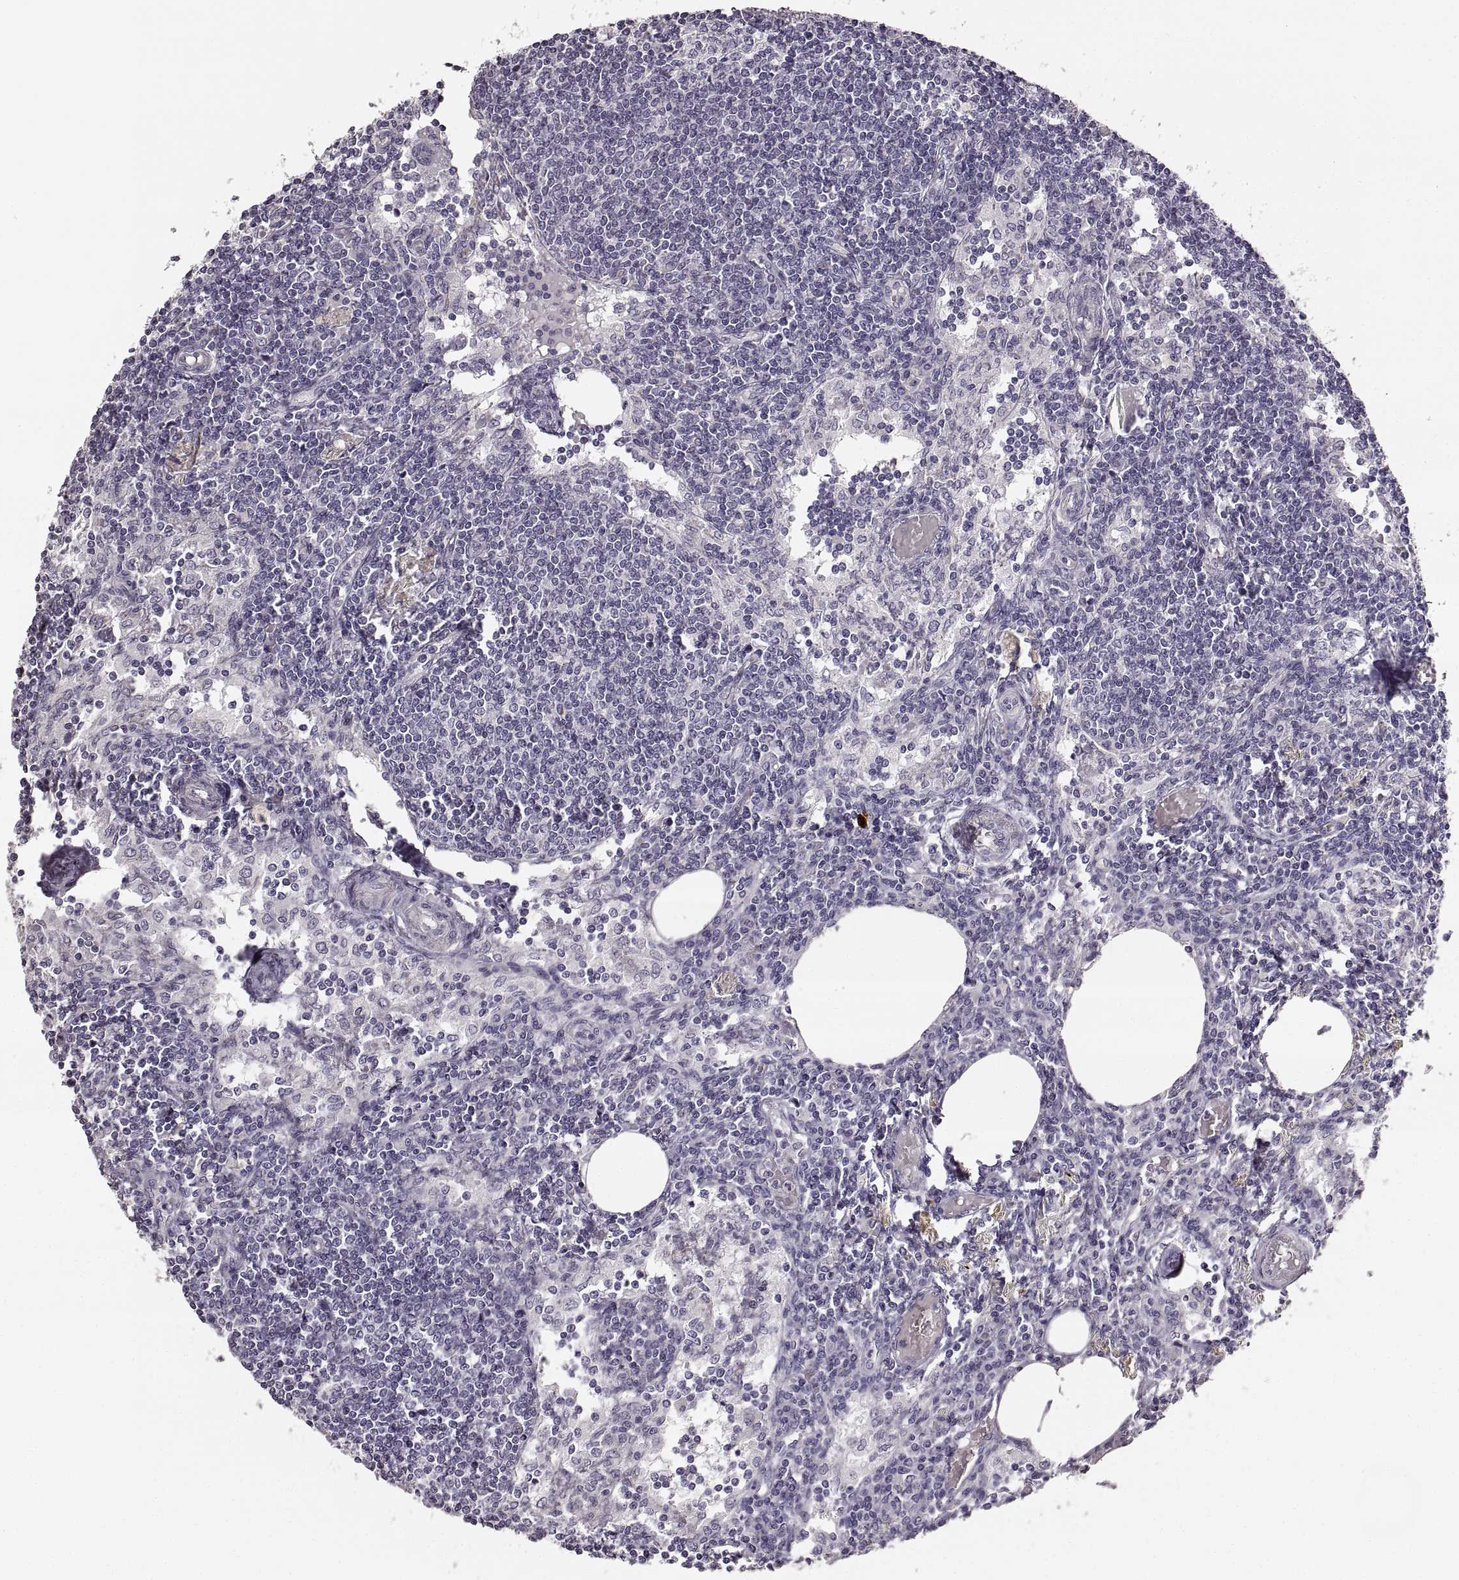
{"staining": {"intensity": "negative", "quantity": "none", "location": "none"}, "tissue": "lymph node", "cell_type": "Germinal center cells", "image_type": "normal", "snomed": [{"axis": "morphology", "description": "Normal tissue, NOS"}, {"axis": "topography", "description": "Lymph node"}], "caption": "Immunohistochemical staining of unremarkable human lymph node shows no significant expression in germinal center cells.", "gene": "RDH13", "patient": {"sex": "female", "age": 69}}